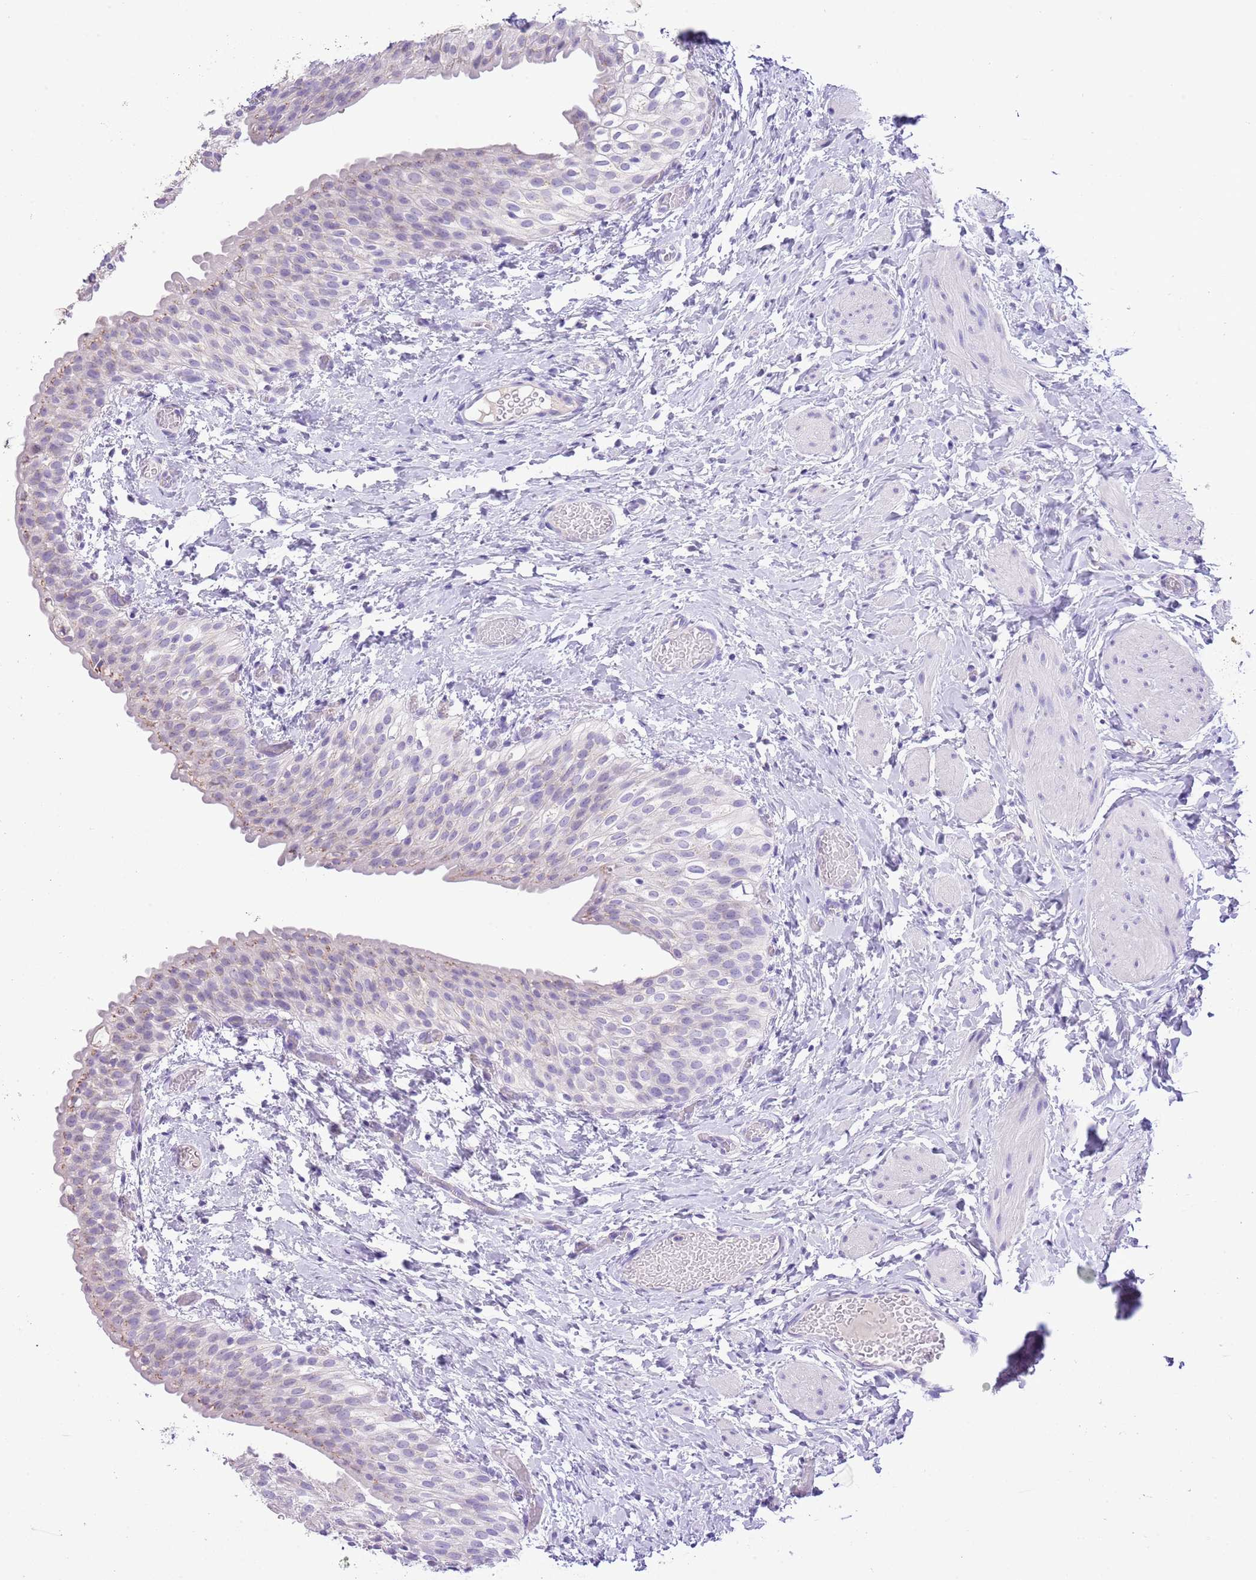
{"staining": {"intensity": "negative", "quantity": "none", "location": "none"}, "tissue": "urinary bladder", "cell_type": "Urothelial cells", "image_type": "normal", "snomed": [{"axis": "morphology", "description": "Normal tissue, NOS"}, {"axis": "topography", "description": "Urinary bladder"}], "caption": "This is a micrograph of immunohistochemistry staining of benign urinary bladder, which shows no staining in urothelial cells.", "gene": "CLEC2A", "patient": {"sex": "male", "age": 1}}